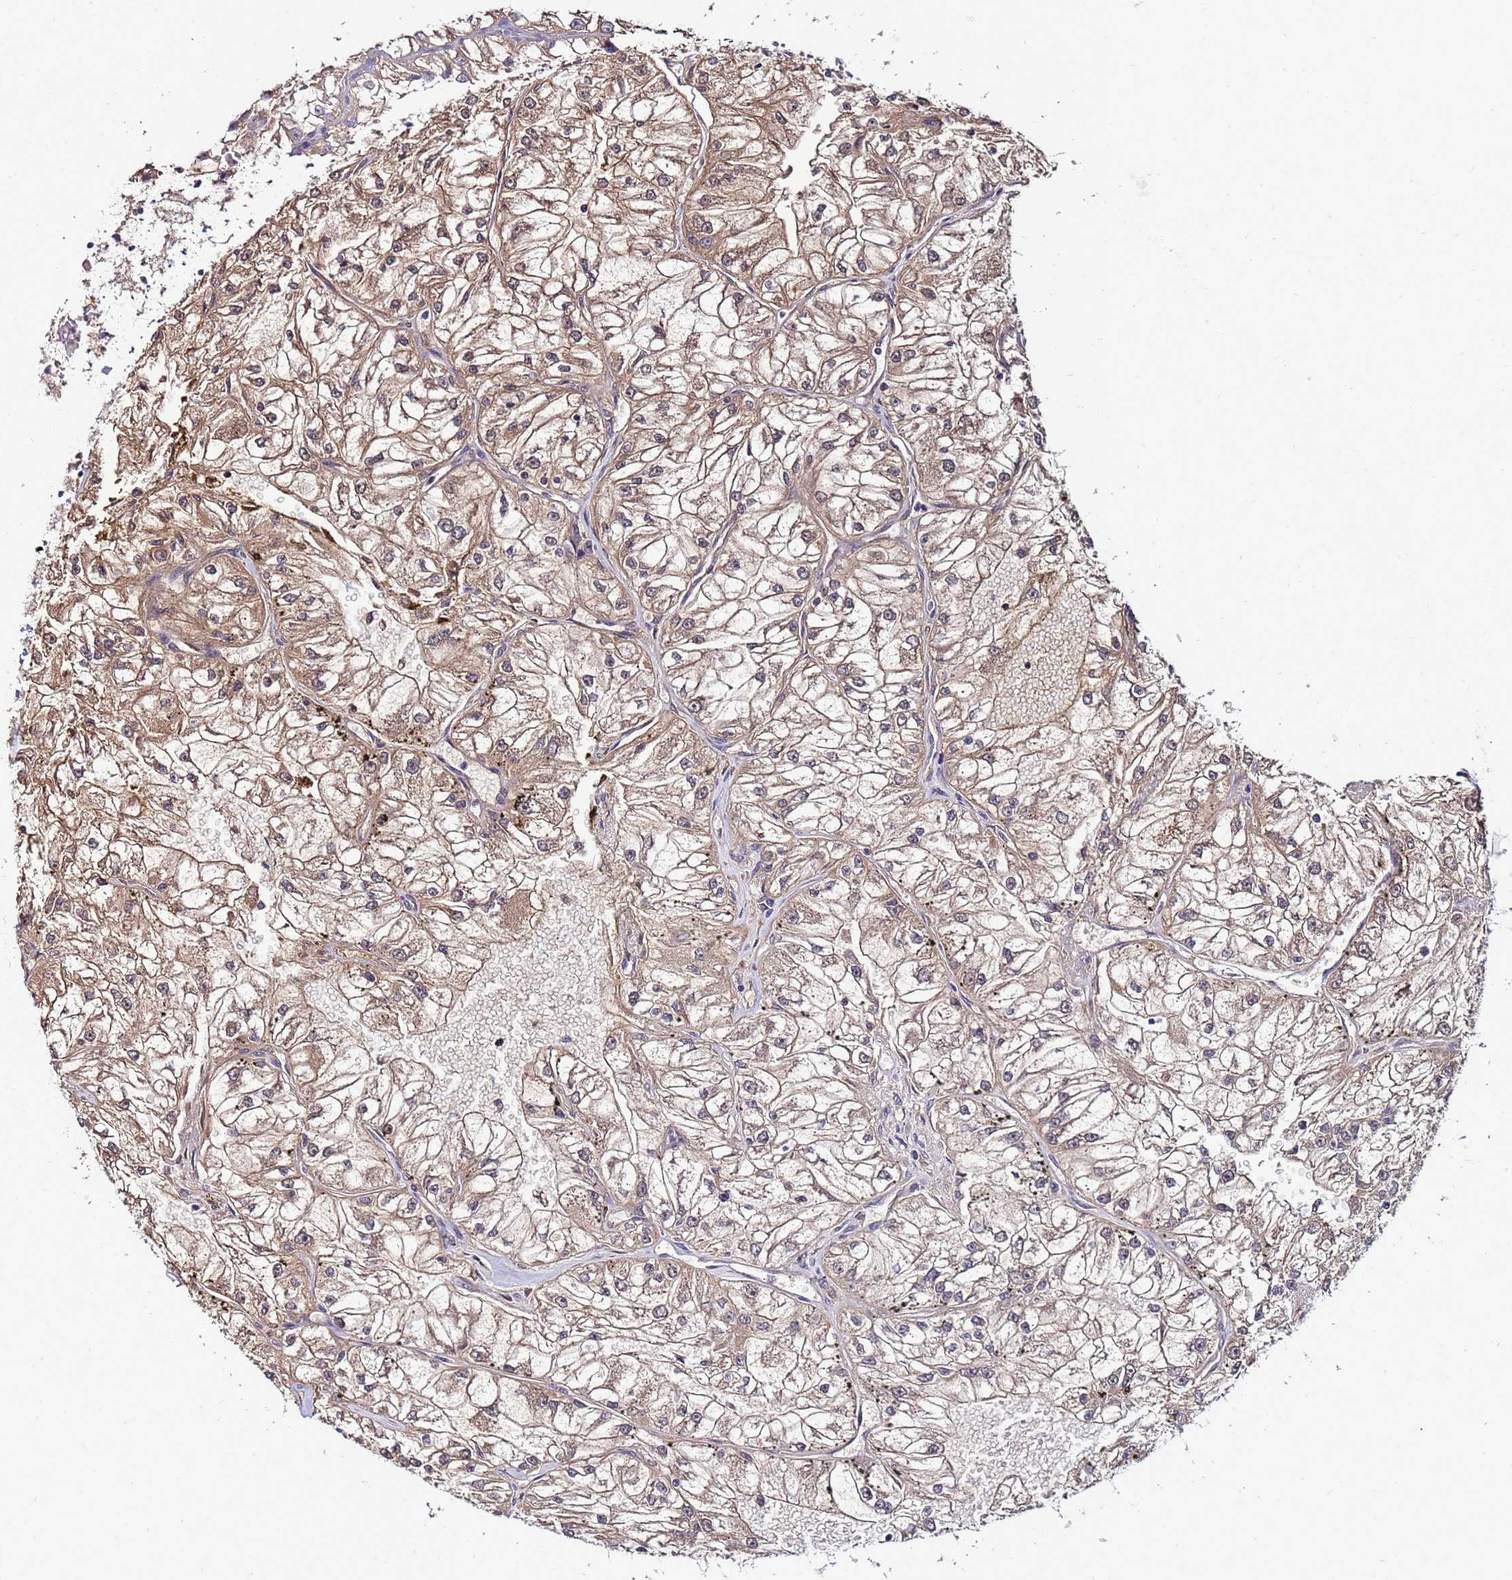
{"staining": {"intensity": "moderate", "quantity": ">75%", "location": "cytoplasmic/membranous"}, "tissue": "renal cancer", "cell_type": "Tumor cells", "image_type": "cancer", "snomed": [{"axis": "morphology", "description": "Adenocarcinoma, NOS"}, {"axis": "topography", "description": "Kidney"}], "caption": "Renal adenocarcinoma stained for a protein displays moderate cytoplasmic/membranous positivity in tumor cells. Nuclei are stained in blue.", "gene": "NAXE", "patient": {"sex": "female", "age": 72}}